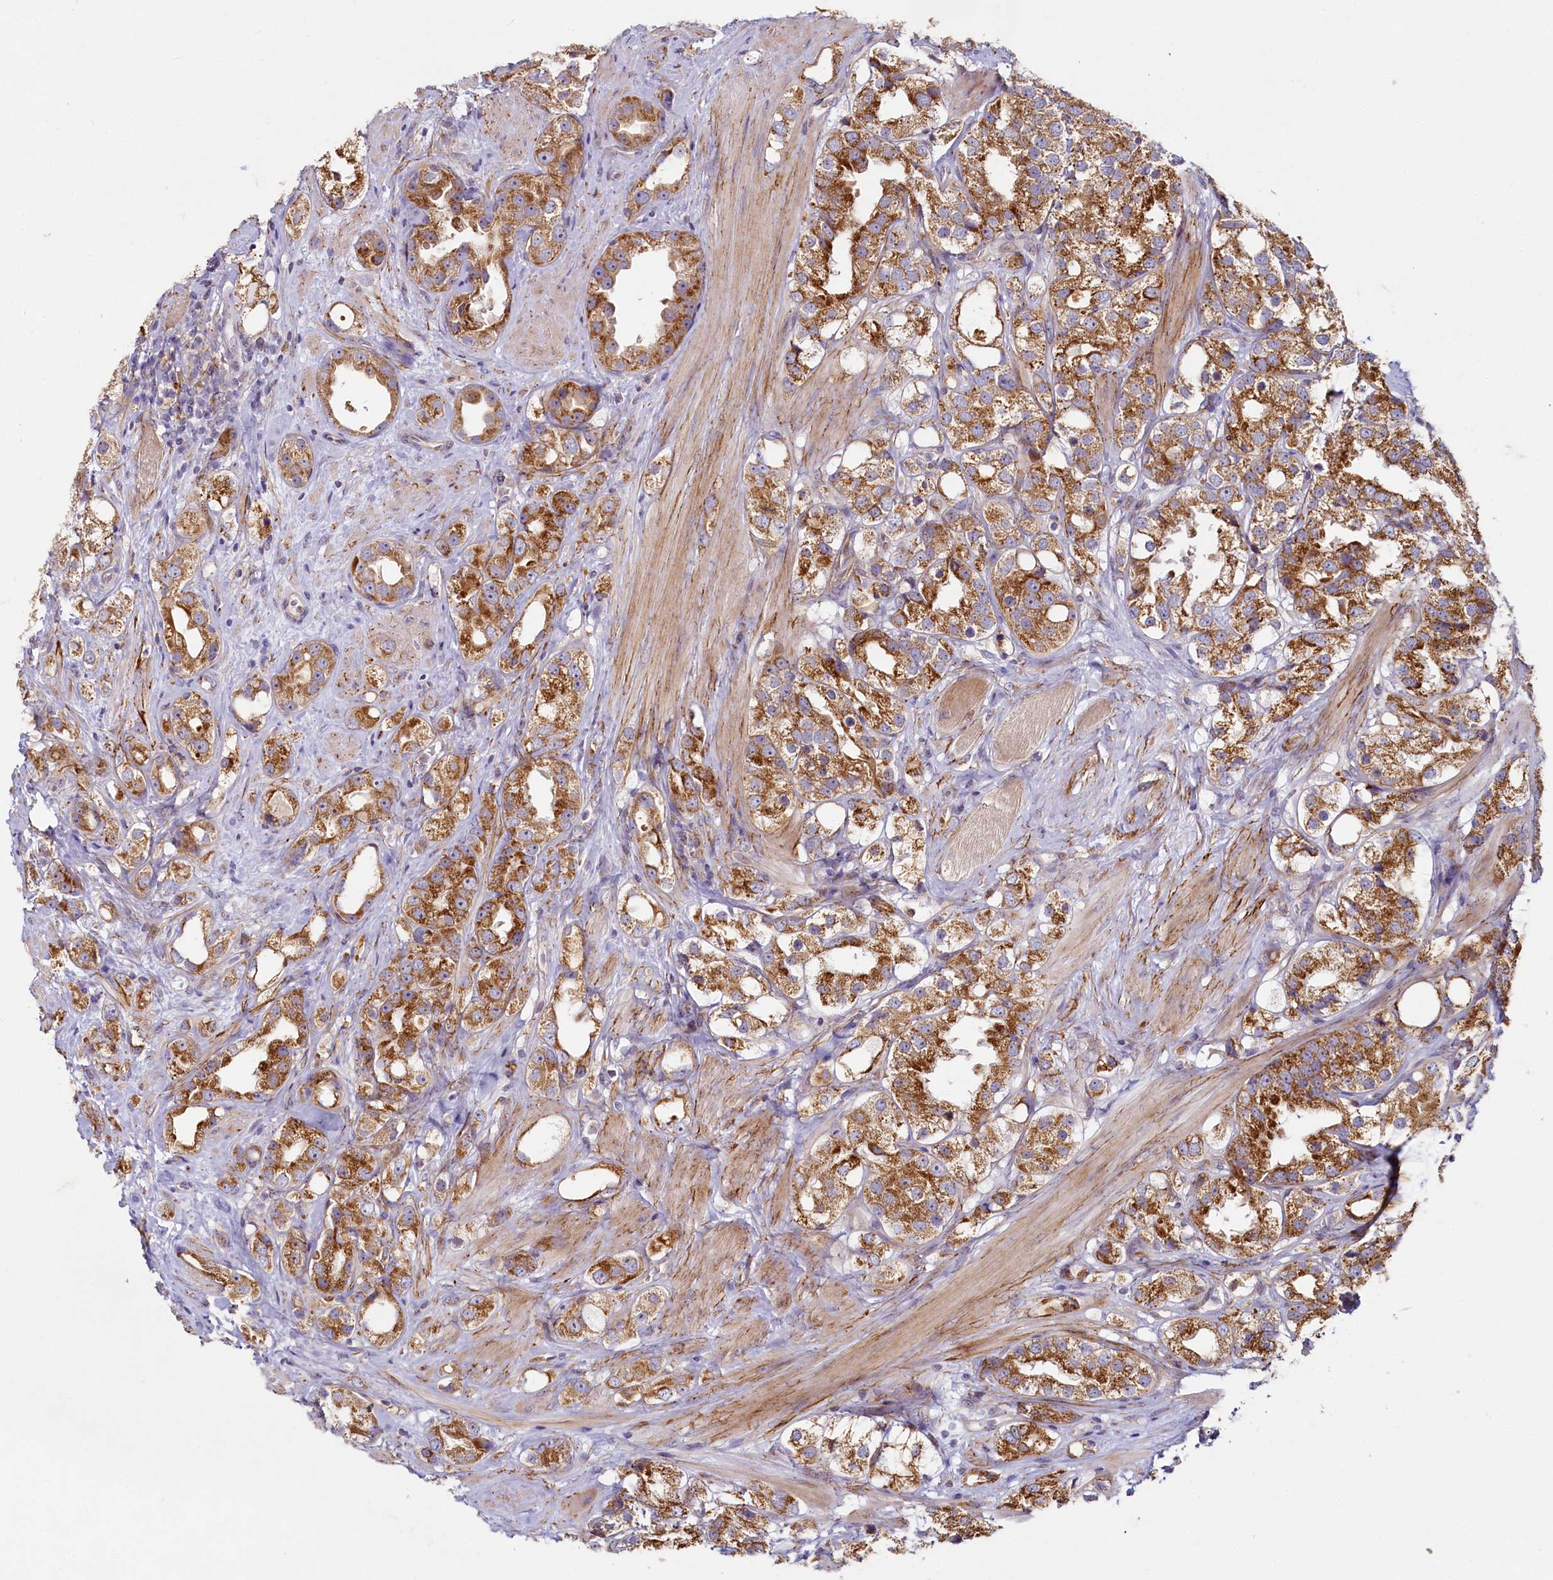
{"staining": {"intensity": "strong", "quantity": ">75%", "location": "cytoplasmic/membranous"}, "tissue": "prostate cancer", "cell_type": "Tumor cells", "image_type": "cancer", "snomed": [{"axis": "morphology", "description": "Adenocarcinoma, NOS"}, {"axis": "topography", "description": "Prostate"}], "caption": "Adenocarcinoma (prostate) stained for a protein exhibits strong cytoplasmic/membranous positivity in tumor cells. The staining was performed using DAB, with brown indicating positive protein expression. Nuclei are stained blue with hematoxylin.", "gene": "ADCY2", "patient": {"sex": "male", "age": 79}}